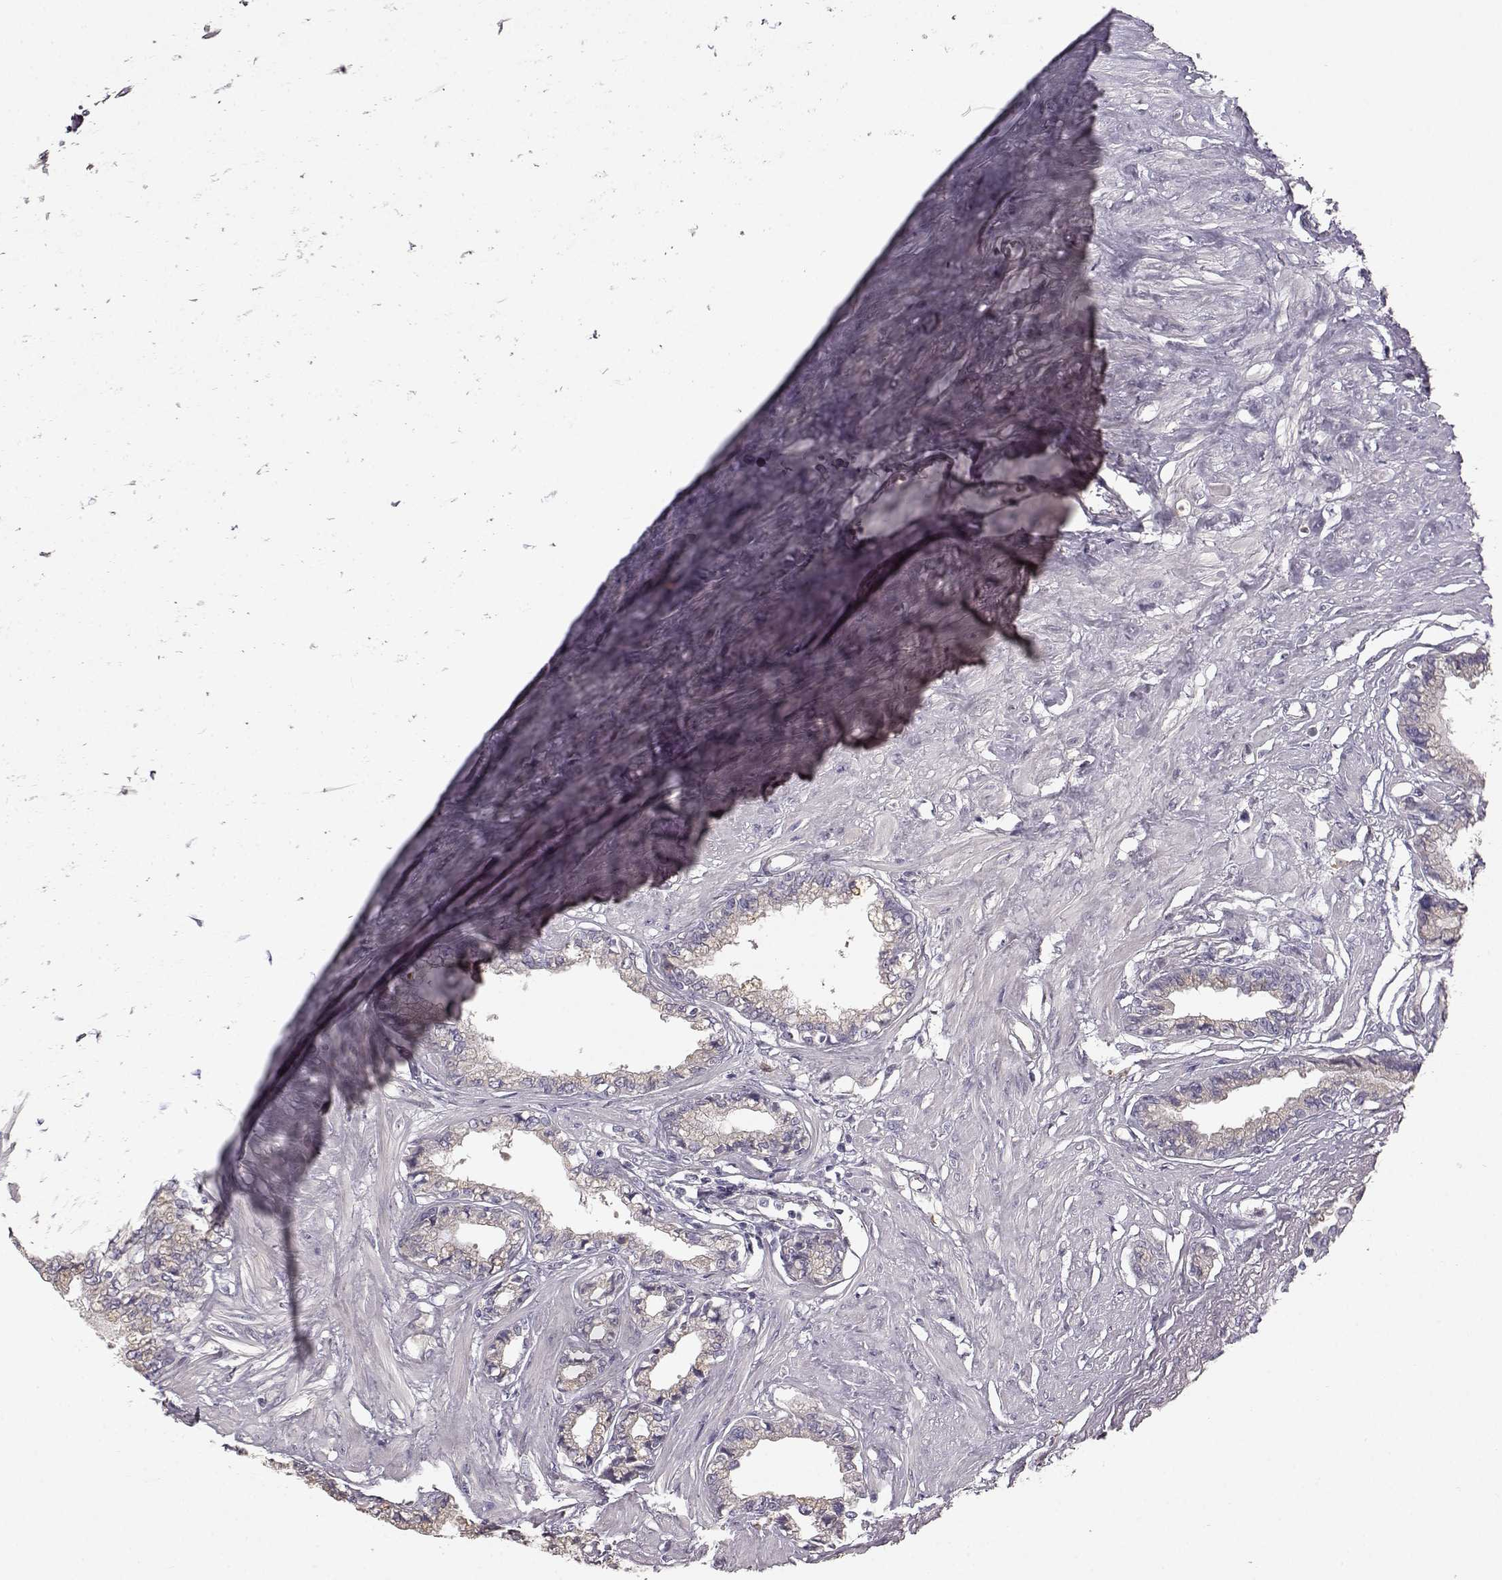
{"staining": {"intensity": "negative", "quantity": "none", "location": "none"}, "tissue": "seminal vesicle", "cell_type": "Glandular cells", "image_type": "normal", "snomed": [{"axis": "morphology", "description": "Normal tissue, NOS"}, {"axis": "morphology", "description": "Urothelial carcinoma, NOS"}, {"axis": "topography", "description": "Urinary bladder"}, {"axis": "topography", "description": "Seminal veicle"}], "caption": "Immunohistochemical staining of benign human seminal vesicle displays no significant expression in glandular cells. (DAB immunohistochemistry visualized using brightfield microscopy, high magnification).", "gene": "GHR", "patient": {"sex": "male", "age": 76}}